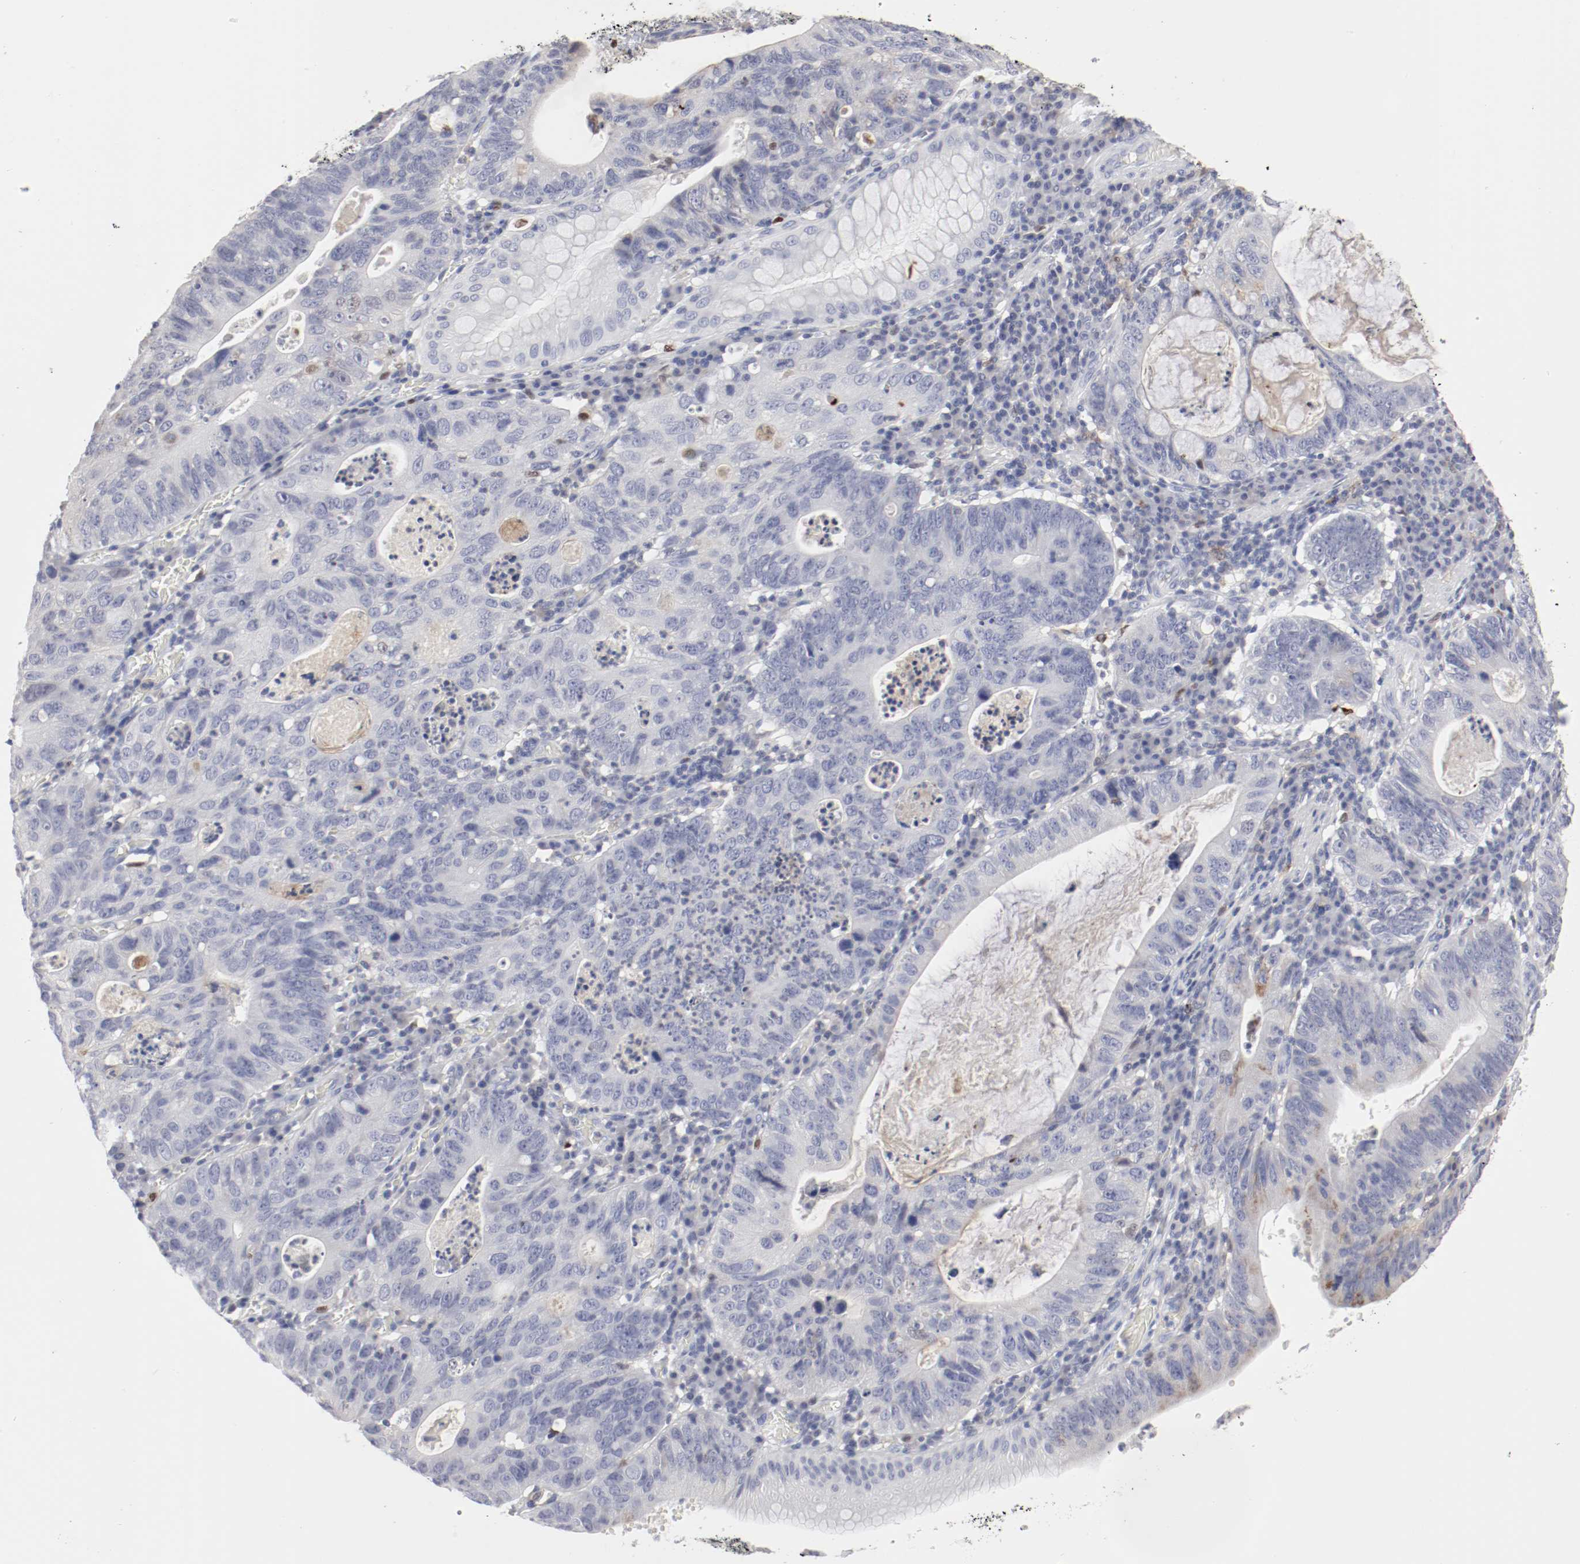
{"staining": {"intensity": "negative", "quantity": "none", "location": "none"}, "tissue": "stomach cancer", "cell_type": "Tumor cells", "image_type": "cancer", "snomed": [{"axis": "morphology", "description": "Adenocarcinoma, NOS"}, {"axis": "topography", "description": "Stomach"}], "caption": "An immunohistochemistry (IHC) histopathology image of stomach cancer is shown. There is no staining in tumor cells of stomach cancer.", "gene": "ITGAX", "patient": {"sex": "male", "age": 59}}